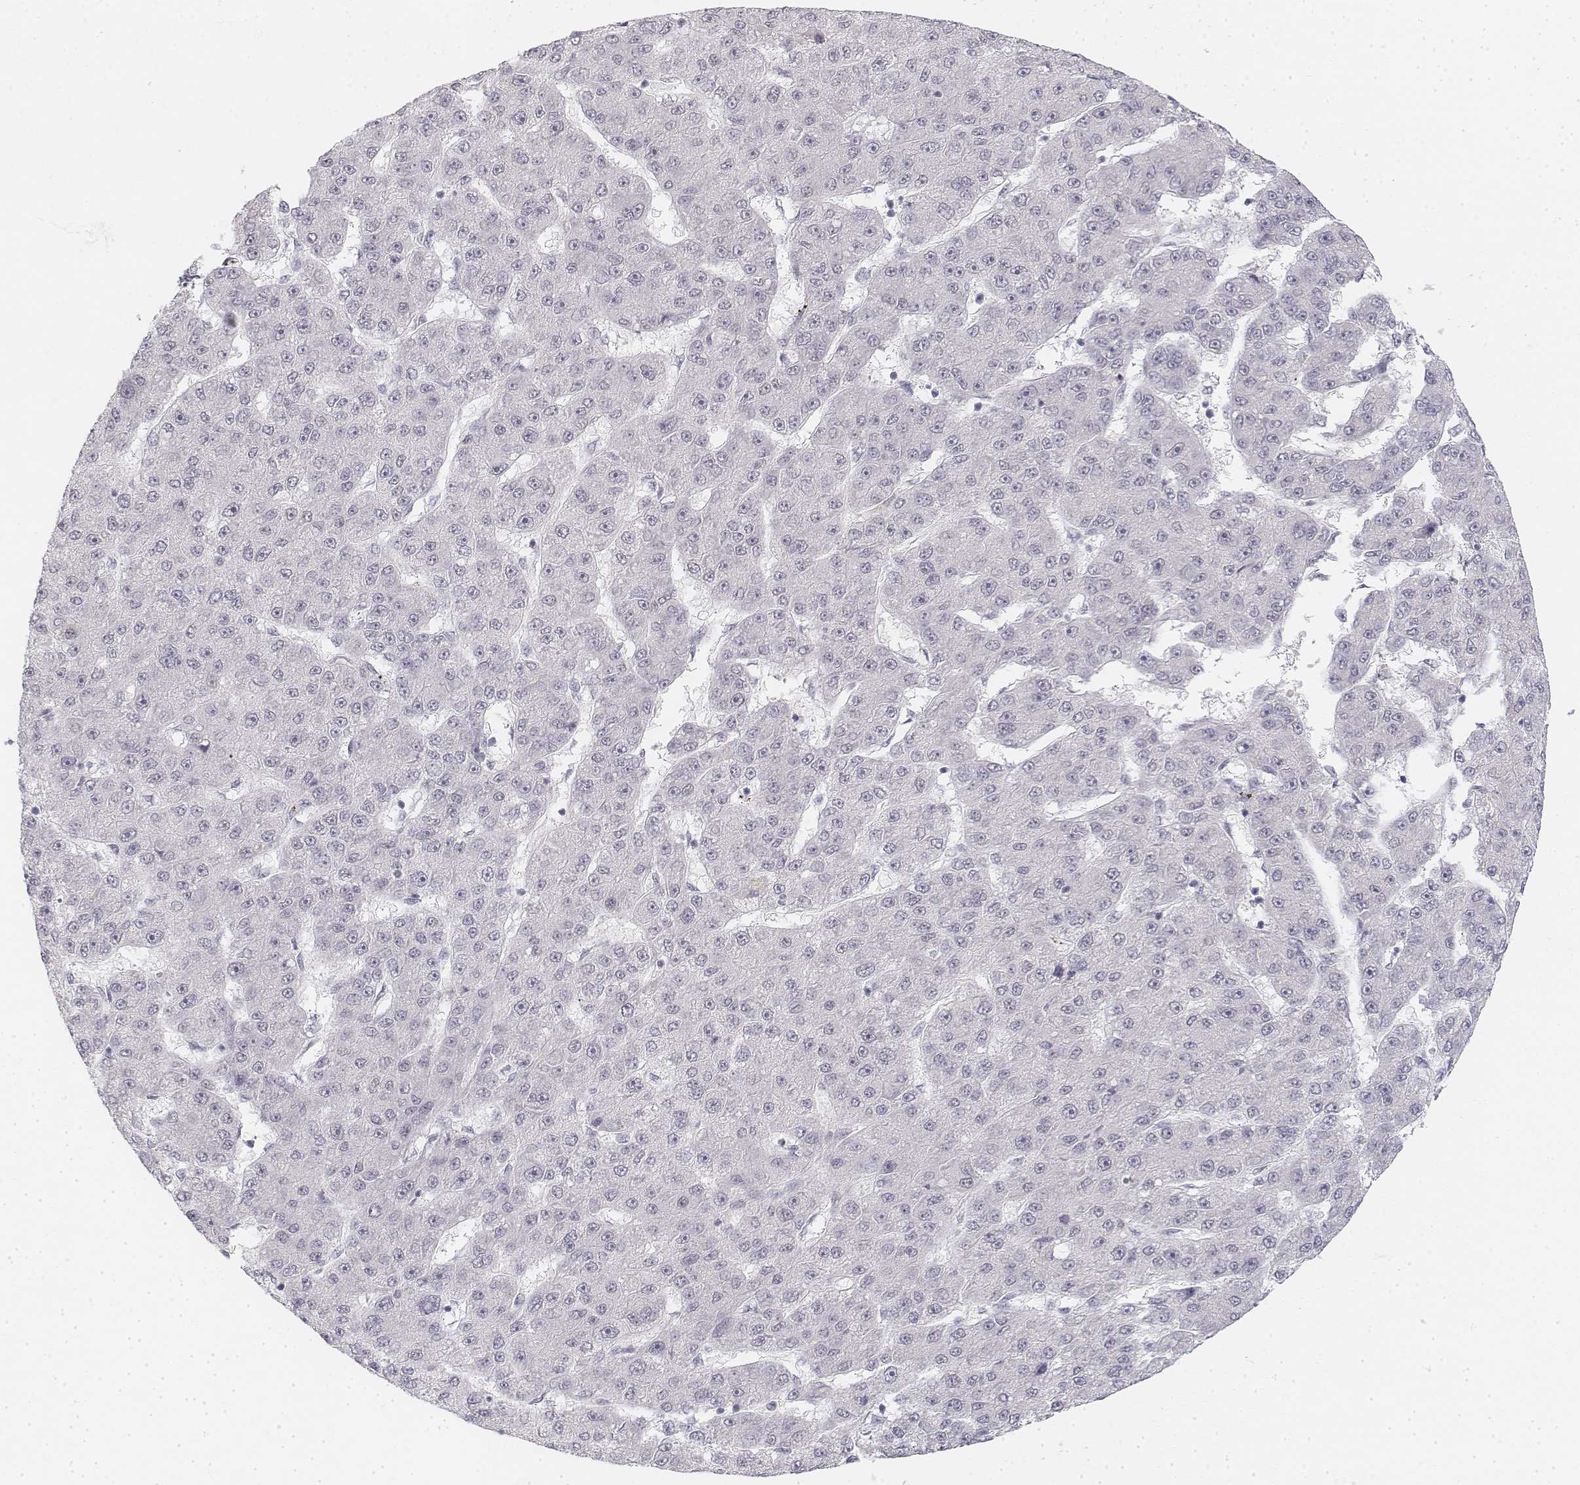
{"staining": {"intensity": "negative", "quantity": "none", "location": "none"}, "tissue": "liver cancer", "cell_type": "Tumor cells", "image_type": "cancer", "snomed": [{"axis": "morphology", "description": "Carcinoma, Hepatocellular, NOS"}, {"axis": "topography", "description": "Liver"}], "caption": "Immunohistochemical staining of liver cancer reveals no significant expression in tumor cells.", "gene": "KRT84", "patient": {"sex": "male", "age": 67}}